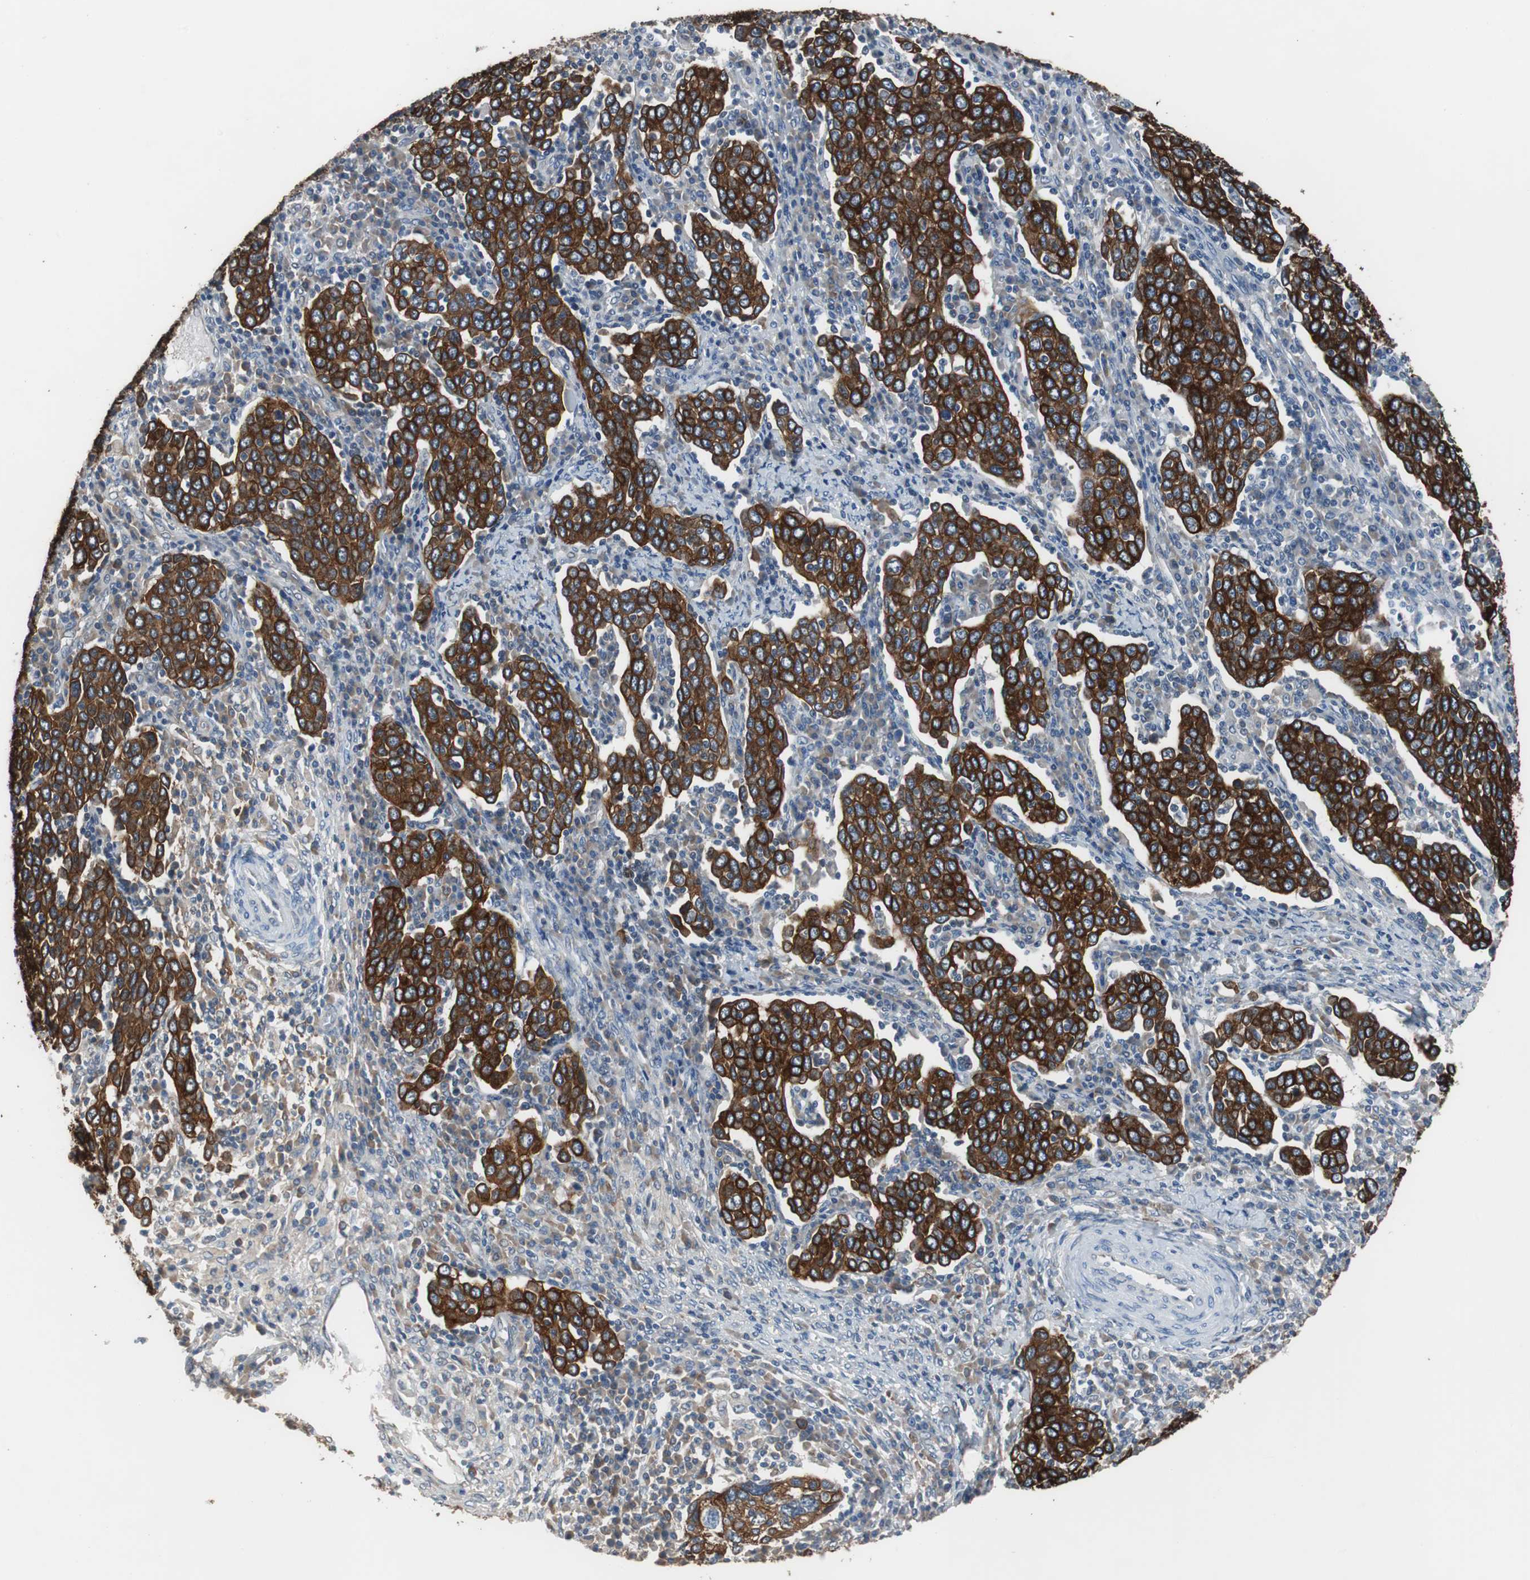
{"staining": {"intensity": "strong", "quantity": ">75%", "location": "cytoplasmic/membranous"}, "tissue": "cervical cancer", "cell_type": "Tumor cells", "image_type": "cancer", "snomed": [{"axis": "morphology", "description": "Squamous cell carcinoma, NOS"}, {"axis": "topography", "description": "Cervix"}], "caption": "This image displays cervical cancer stained with IHC to label a protein in brown. The cytoplasmic/membranous of tumor cells show strong positivity for the protein. Nuclei are counter-stained blue.", "gene": "USP10", "patient": {"sex": "female", "age": 40}}